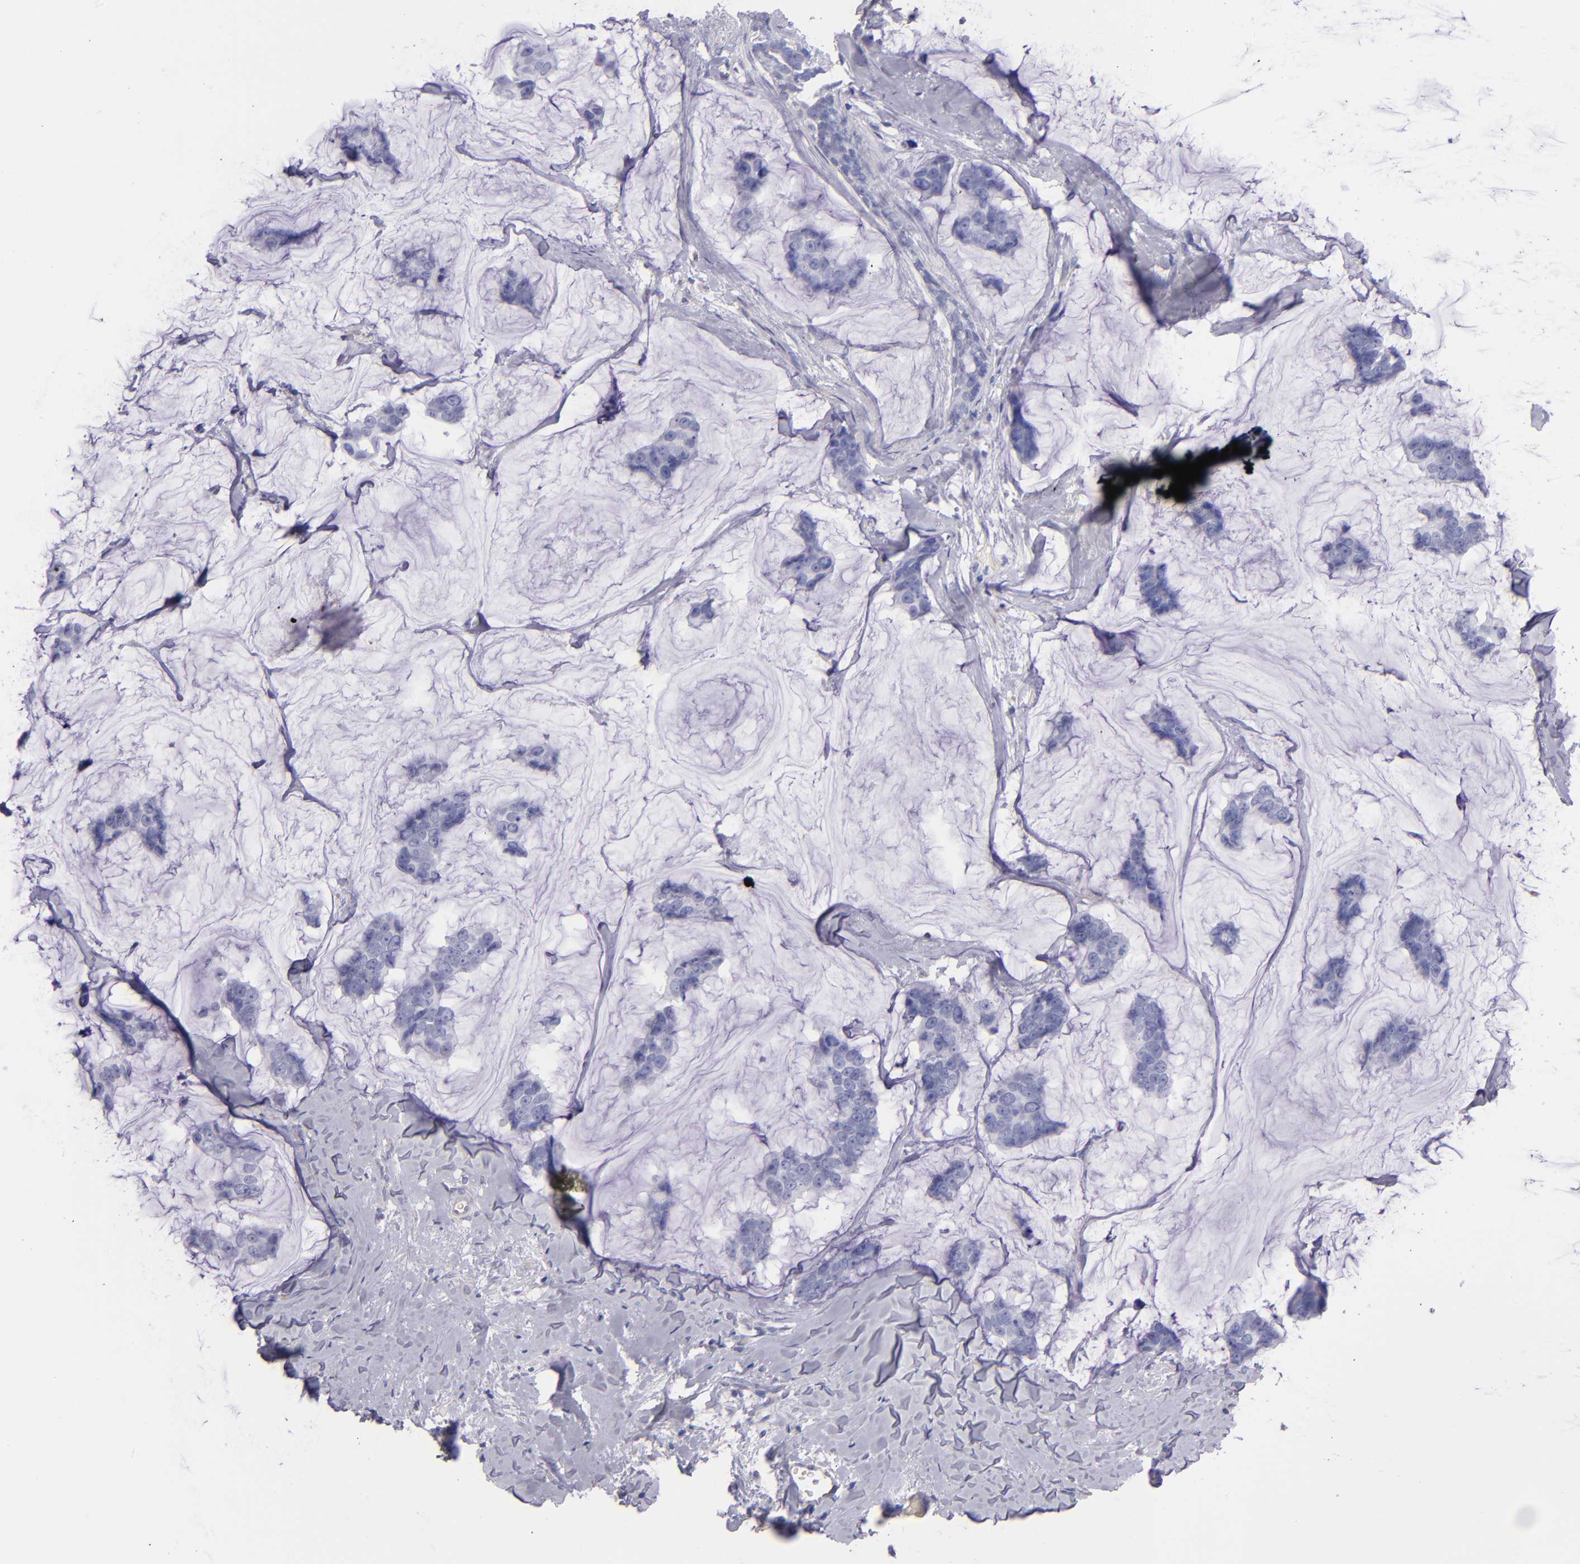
{"staining": {"intensity": "negative", "quantity": "none", "location": "none"}, "tissue": "breast cancer", "cell_type": "Tumor cells", "image_type": "cancer", "snomed": [{"axis": "morphology", "description": "Normal tissue, NOS"}, {"axis": "morphology", "description": "Duct carcinoma"}, {"axis": "topography", "description": "Breast"}], "caption": "A micrograph of human breast invasive ductal carcinoma is negative for staining in tumor cells.", "gene": "TG", "patient": {"sex": "female", "age": 50}}